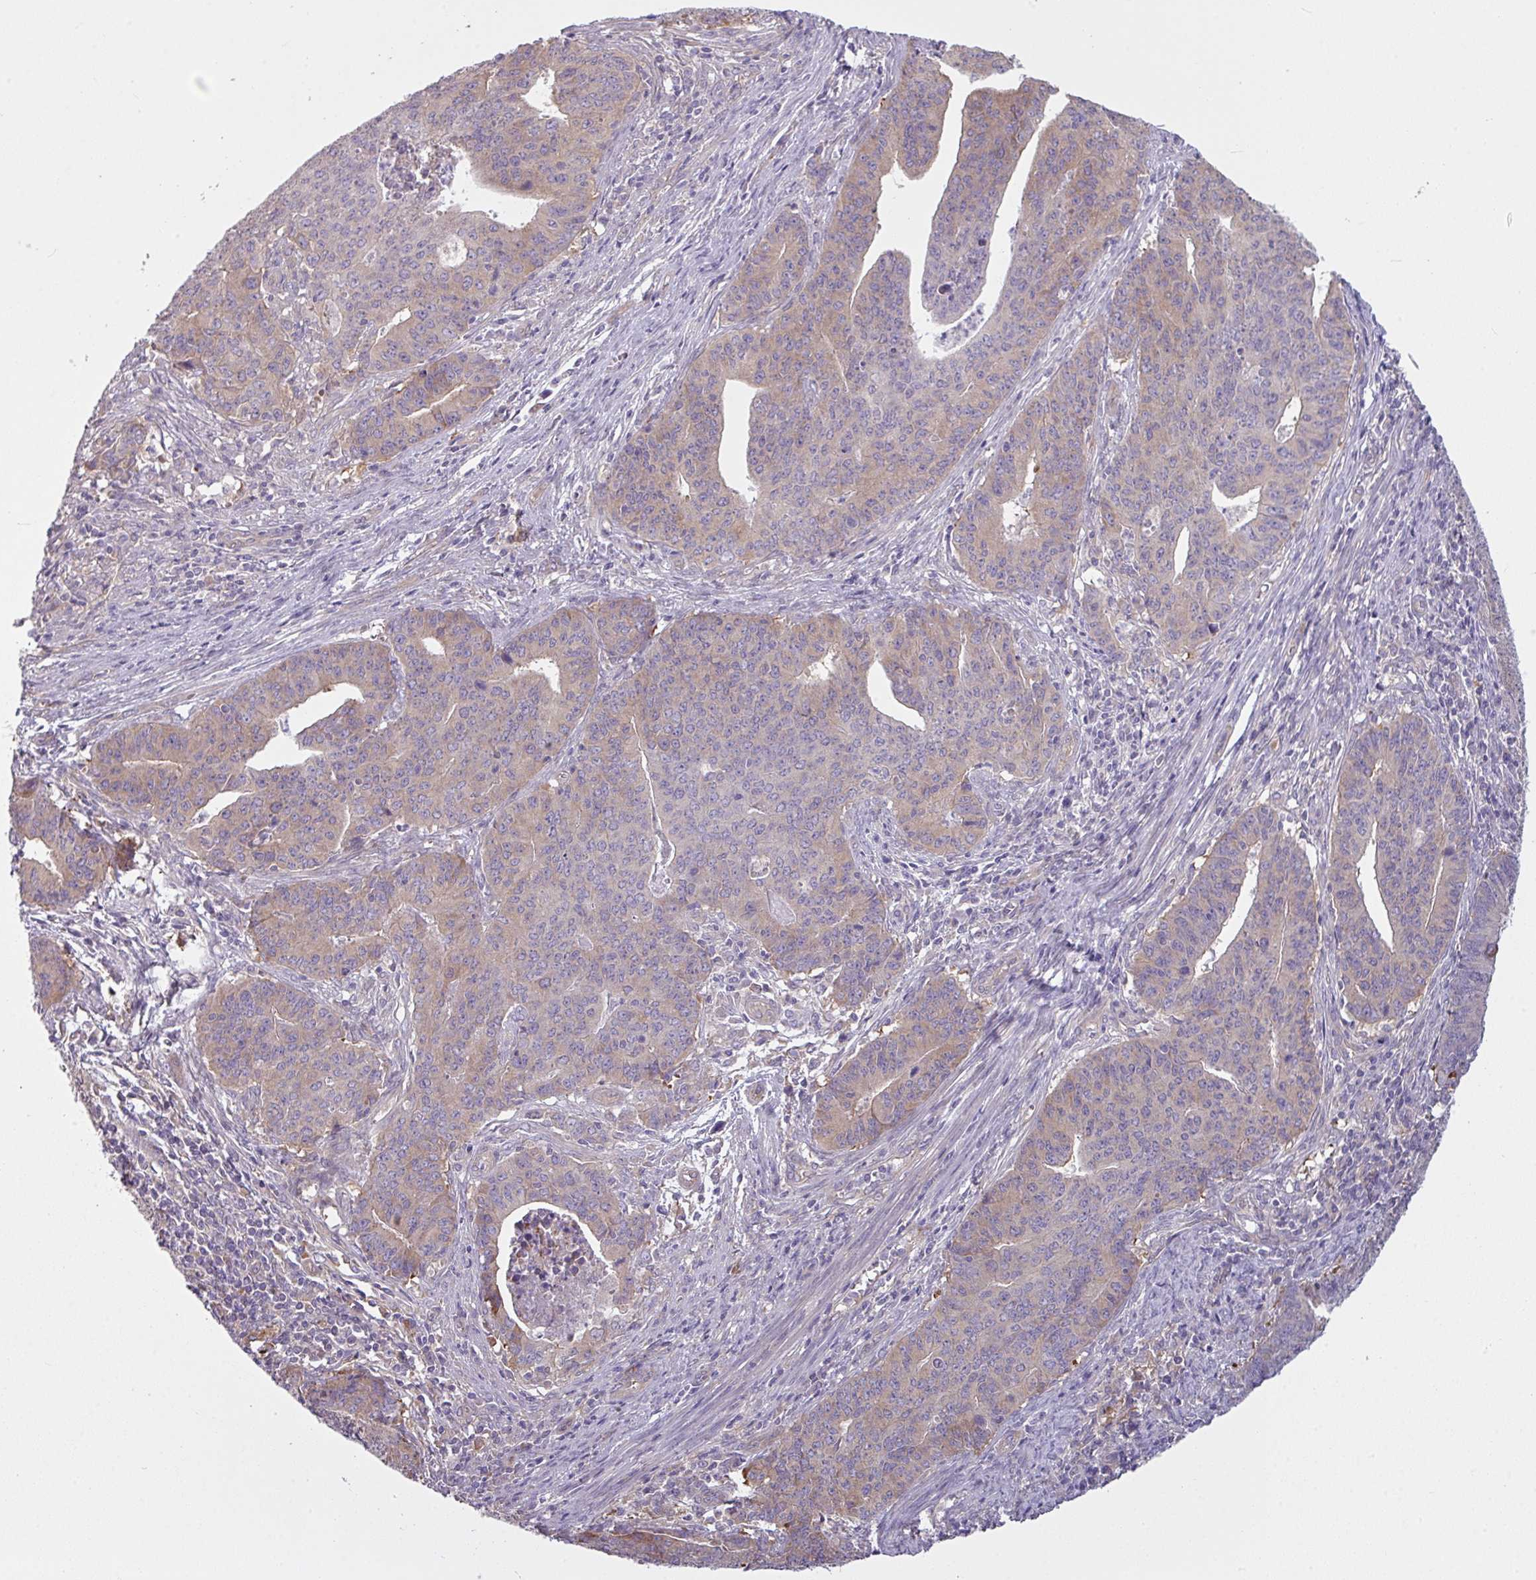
{"staining": {"intensity": "weak", "quantity": "25%-75%", "location": "cytoplasmic/membranous"}, "tissue": "endometrial cancer", "cell_type": "Tumor cells", "image_type": "cancer", "snomed": [{"axis": "morphology", "description": "Adenocarcinoma, NOS"}, {"axis": "topography", "description": "Endometrium"}], "caption": "There is low levels of weak cytoplasmic/membranous expression in tumor cells of adenocarcinoma (endometrial), as demonstrated by immunohistochemical staining (brown color).", "gene": "CAMK2B", "patient": {"sex": "female", "age": 59}}